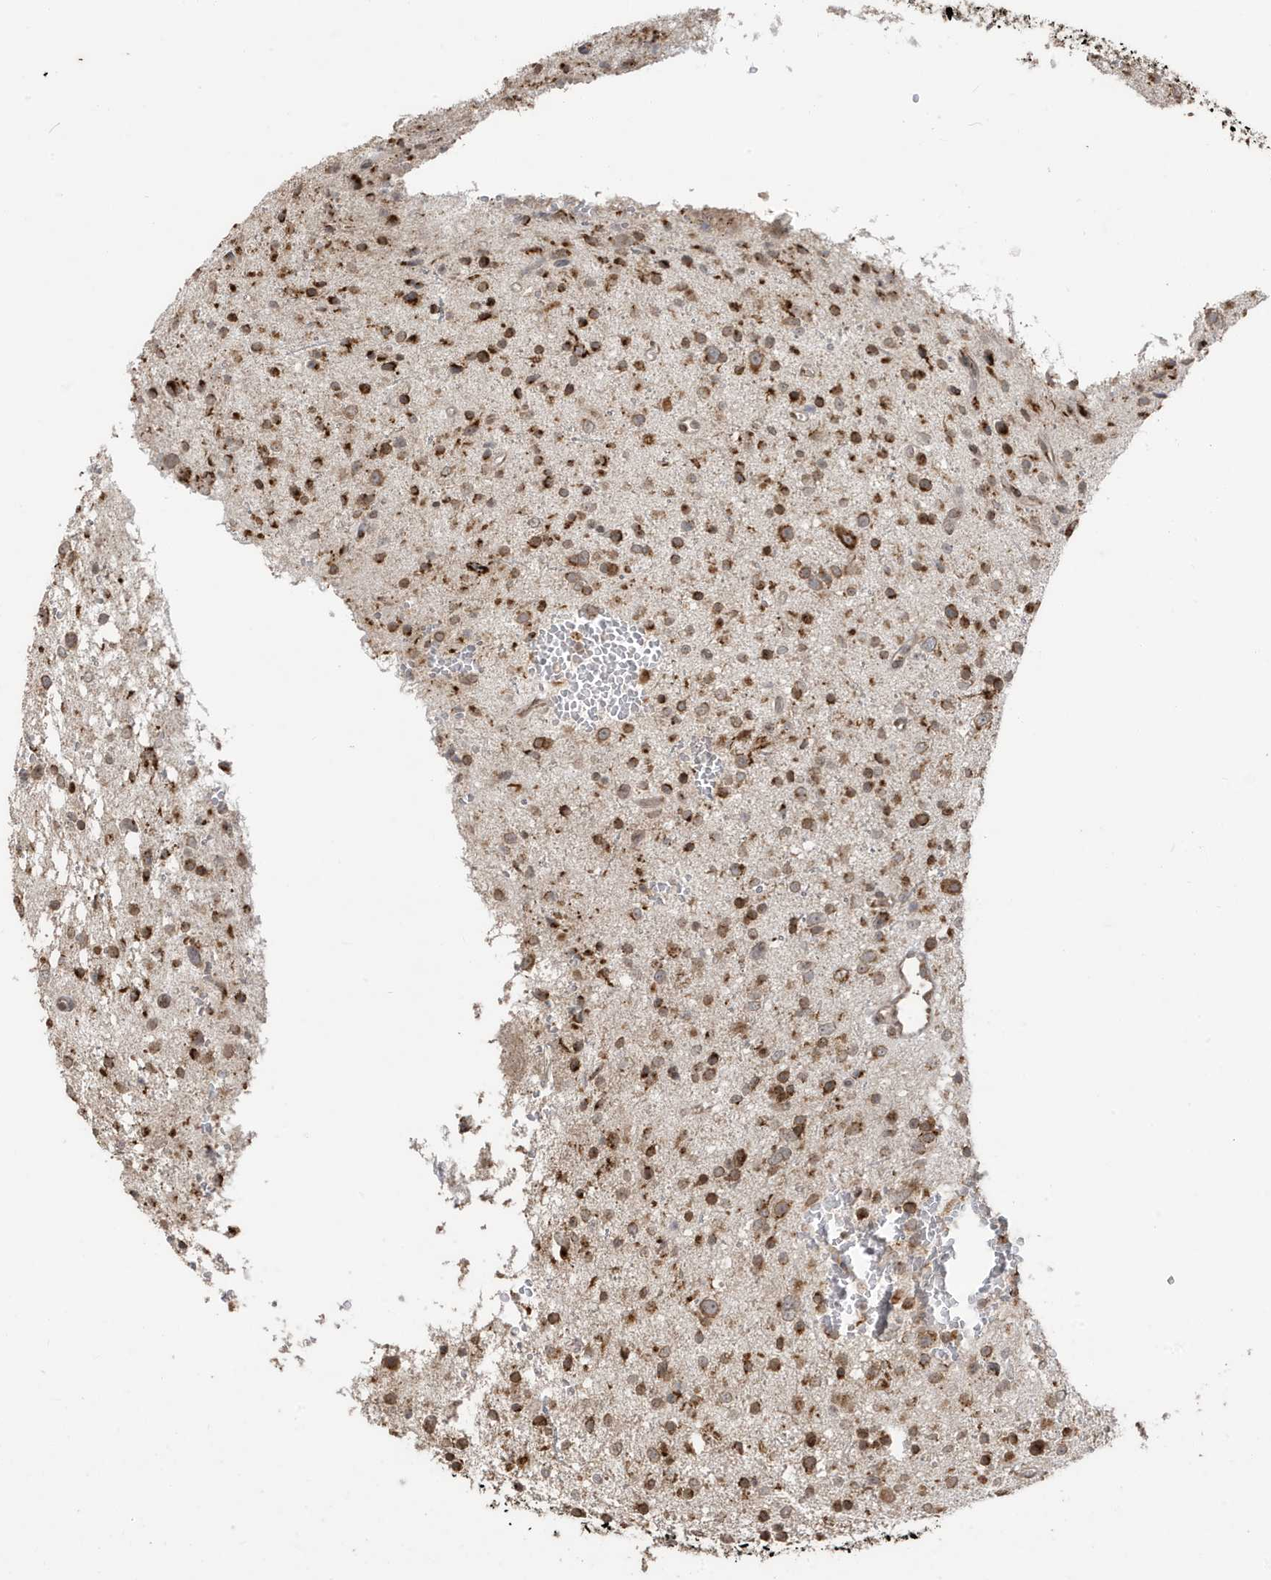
{"staining": {"intensity": "moderate", "quantity": ">75%", "location": "cytoplasmic/membranous"}, "tissue": "glioma", "cell_type": "Tumor cells", "image_type": "cancer", "snomed": [{"axis": "morphology", "description": "Glioma, malignant, Low grade"}, {"axis": "topography", "description": "Brain"}], "caption": "This micrograph demonstrates low-grade glioma (malignant) stained with IHC to label a protein in brown. The cytoplasmic/membranous of tumor cells show moderate positivity for the protein. Nuclei are counter-stained blue.", "gene": "RER1", "patient": {"sex": "female", "age": 37}}